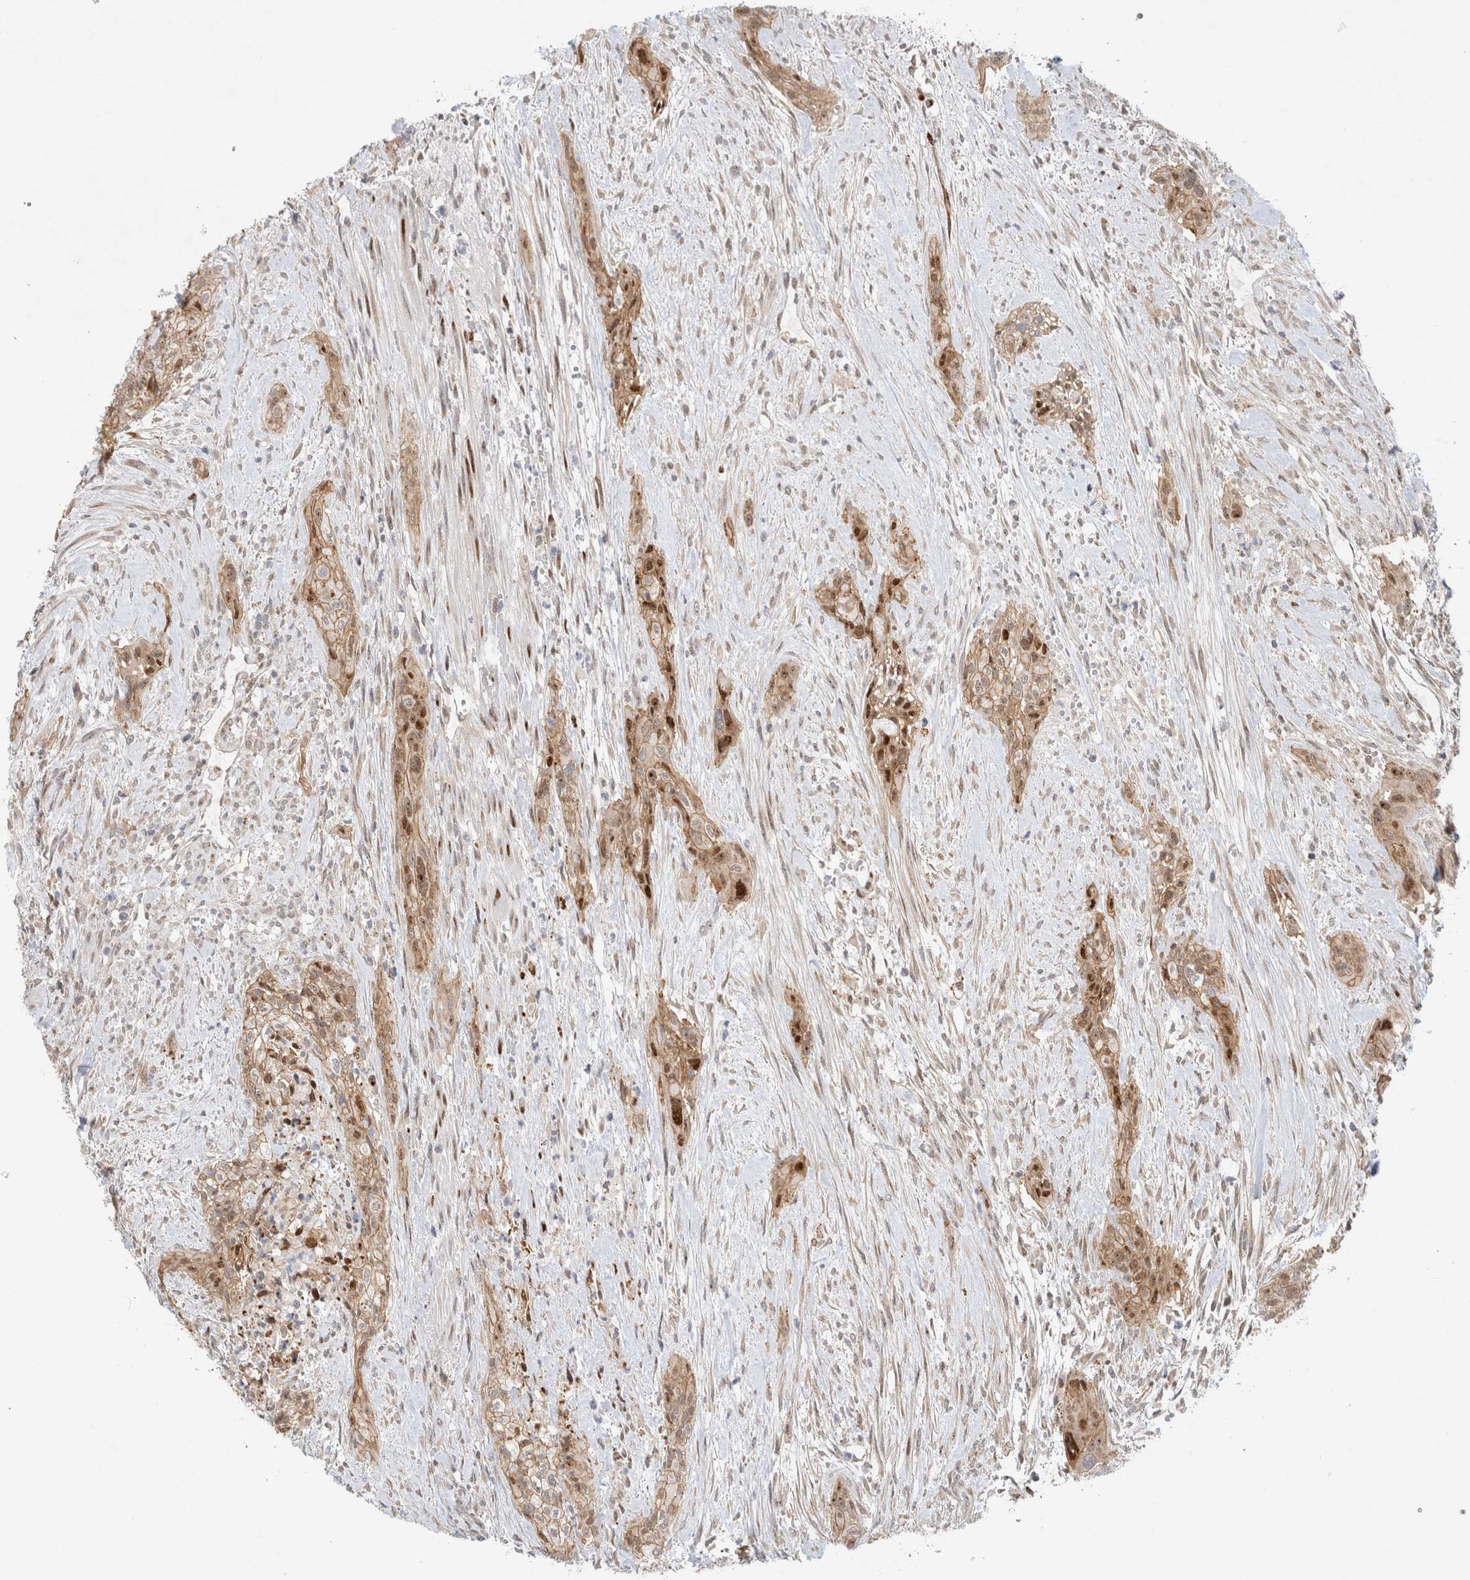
{"staining": {"intensity": "moderate", "quantity": ">75%", "location": "cytoplasmic/membranous,nuclear"}, "tissue": "urothelial cancer", "cell_type": "Tumor cells", "image_type": "cancer", "snomed": [{"axis": "morphology", "description": "Urothelial carcinoma, High grade"}, {"axis": "topography", "description": "Urinary bladder"}], "caption": "Protein expression by immunohistochemistry (IHC) displays moderate cytoplasmic/membranous and nuclear positivity in approximately >75% of tumor cells in urothelial carcinoma (high-grade). (DAB IHC with brightfield microscopy, high magnification).", "gene": "TCF4", "patient": {"sex": "male", "age": 35}}